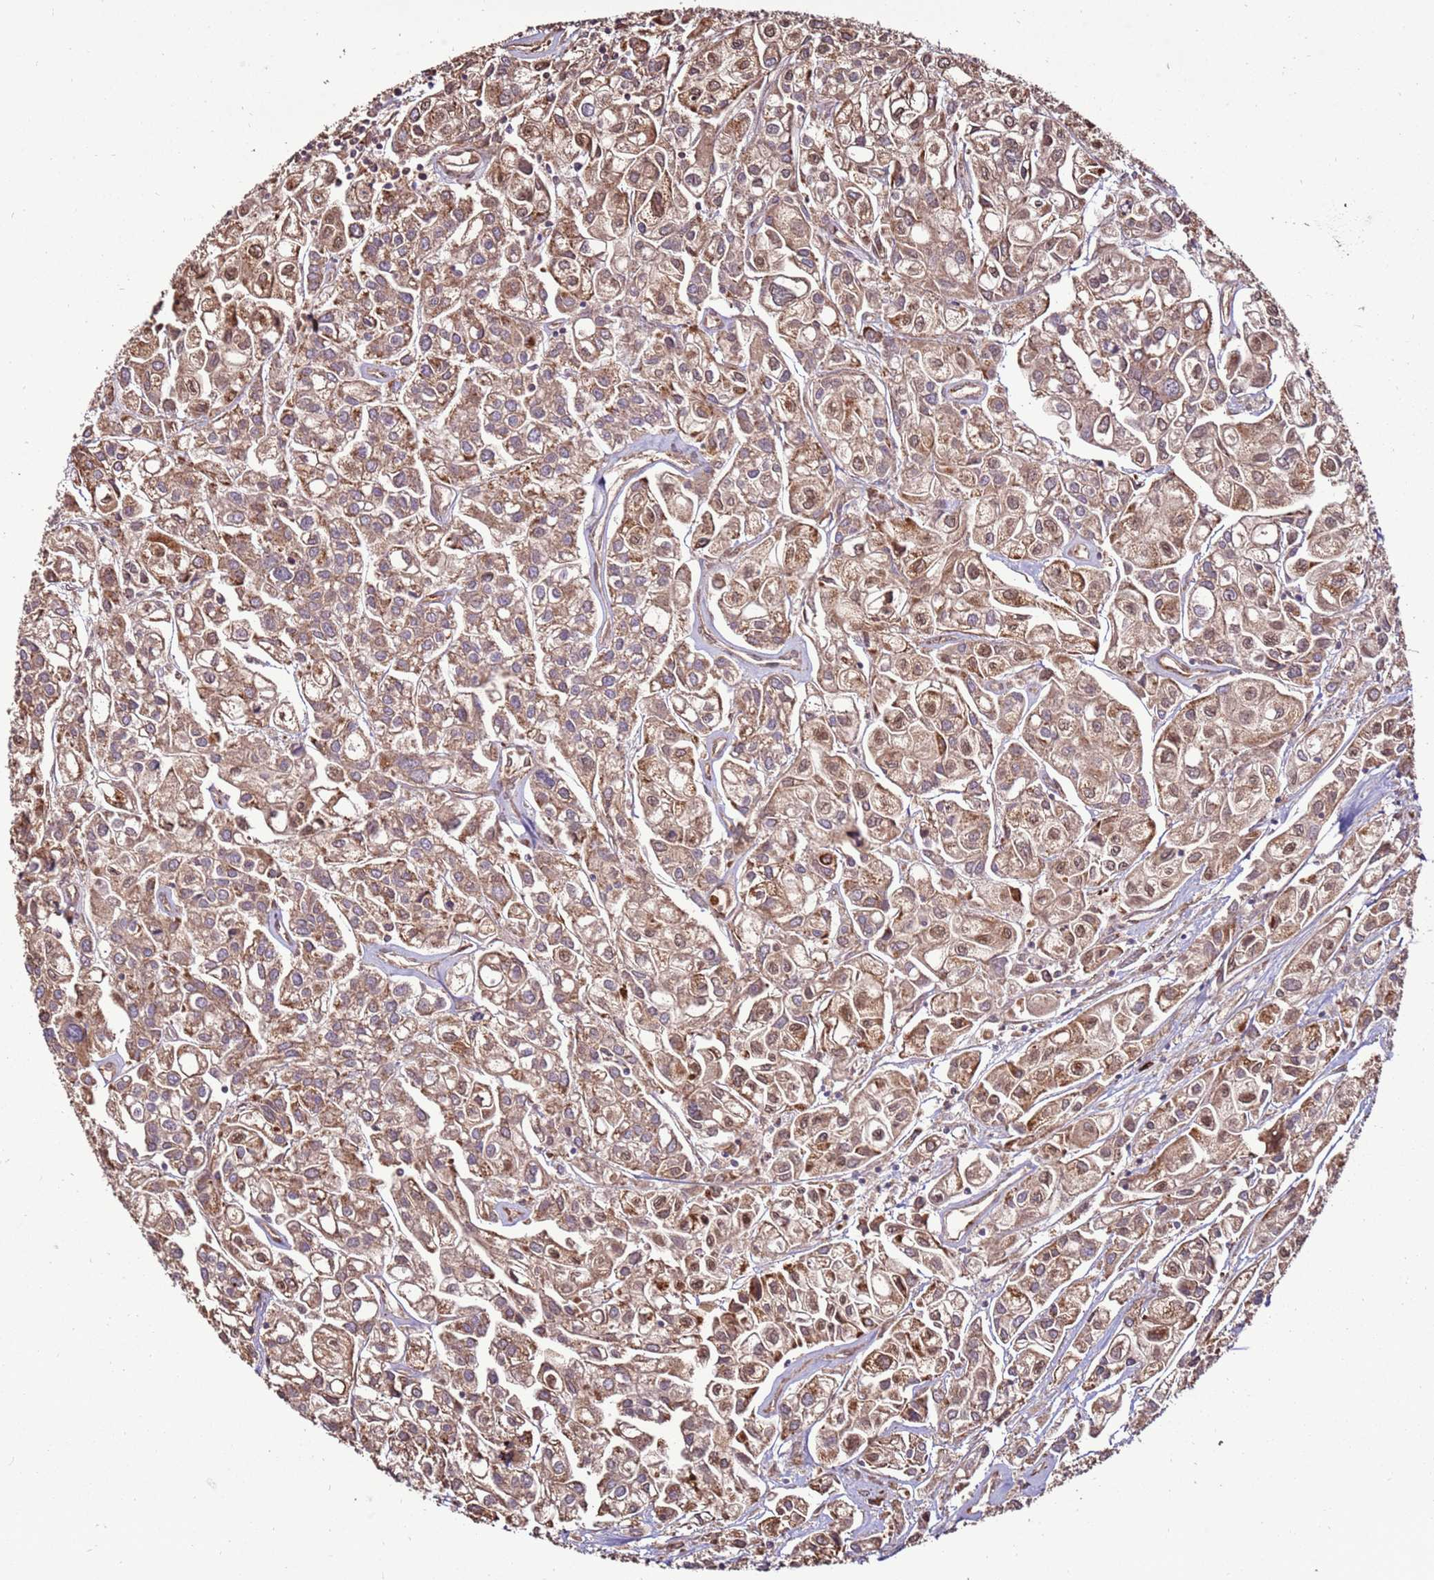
{"staining": {"intensity": "moderate", "quantity": ">75%", "location": "cytoplasmic/membranous"}, "tissue": "urothelial cancer", "cell_type": "Tumor cells", "image_type": "cancer", "snomed": [{"axis": "morphology", "description": "Urothelial carcinoma, High grade"}, {"axis": "topography", "description": "Urinary bladder"}], "caption": "The immunohistochemical stain labels moderate cytoplasmic/membranous expression in tumor cells of urothelial carcinoma (high-grade) tissue.", "gene": "DDX59", "patient": {"sex": "male", "age": 67}}